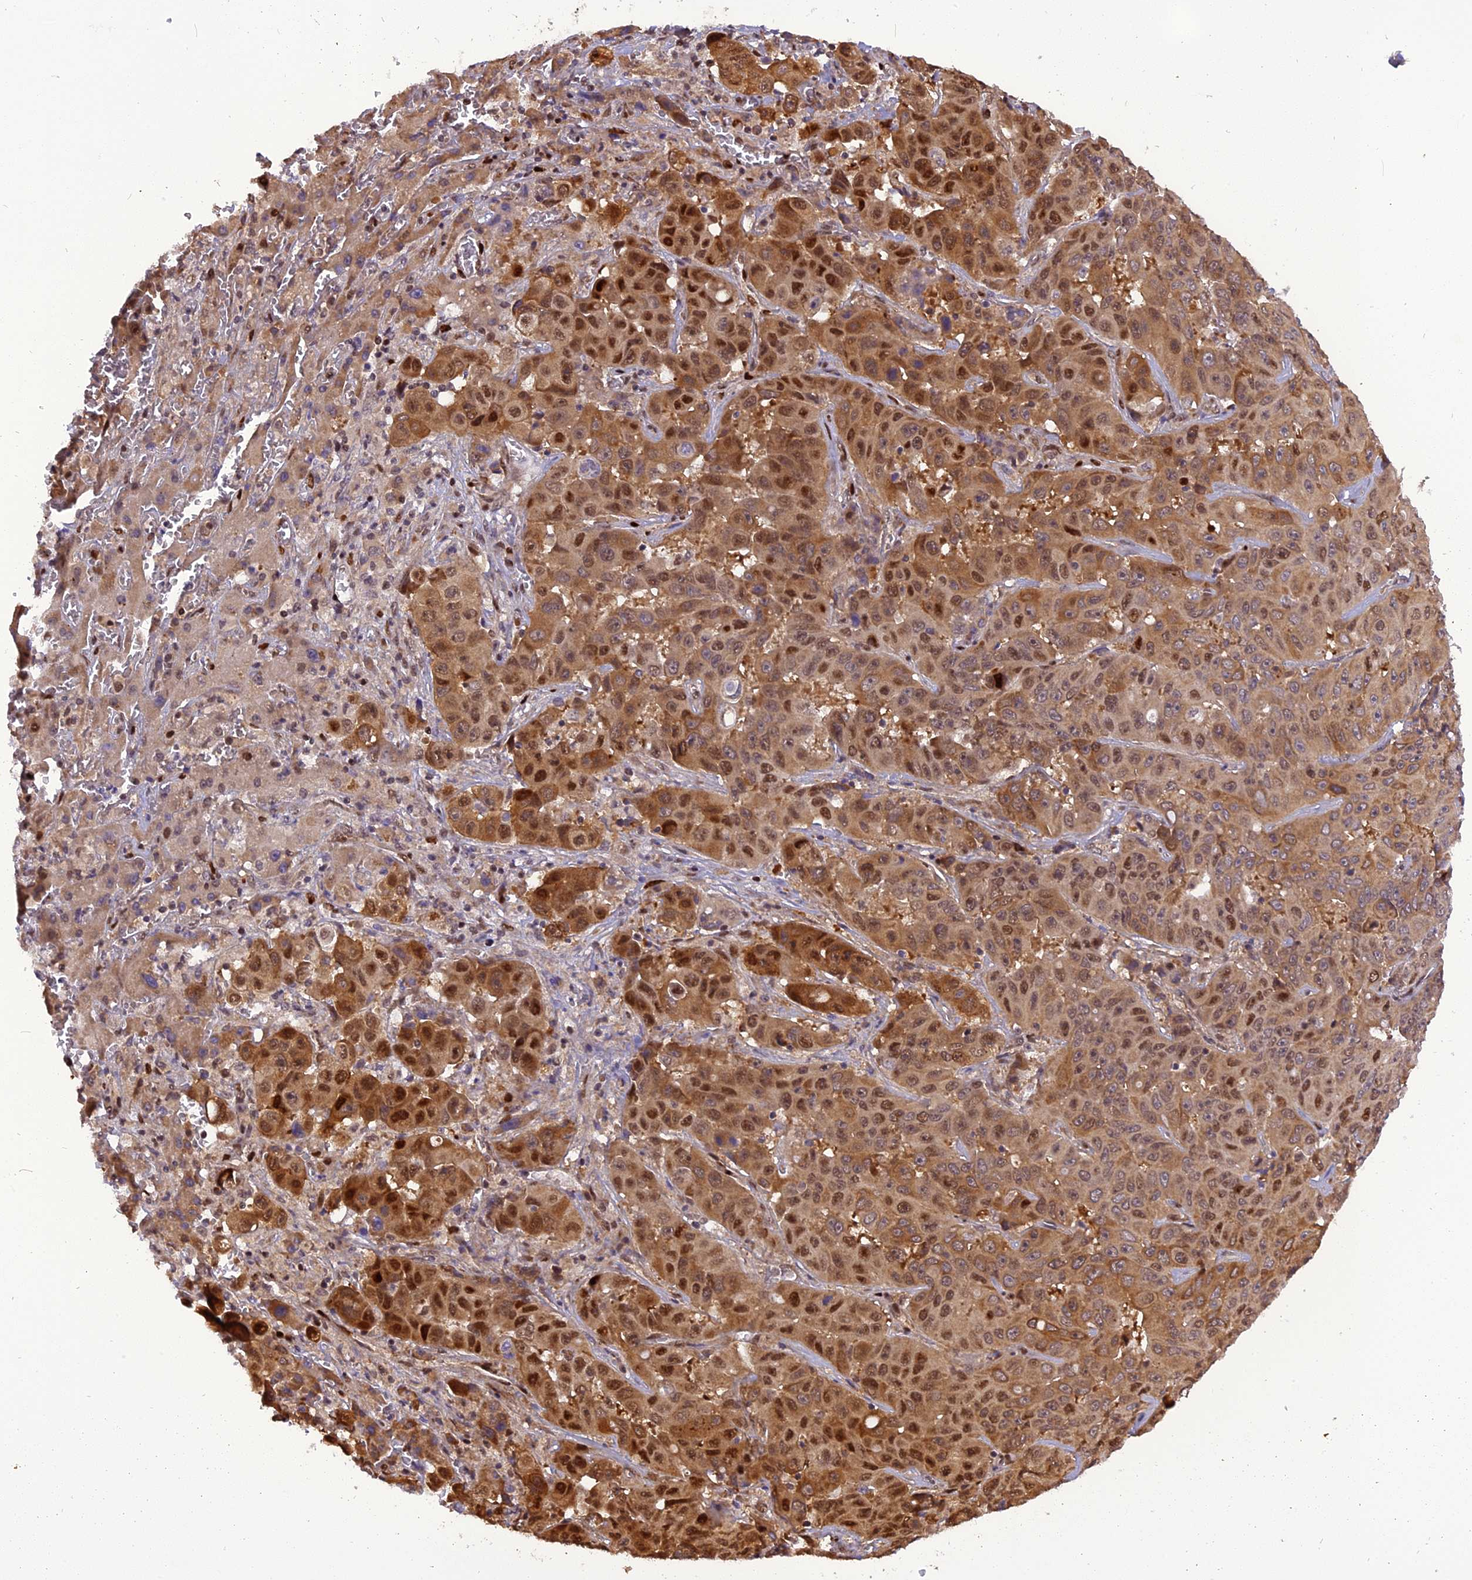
{"staining": {"intensity": "strong", "quantity": "25%-75%", "location": "cytoplasmic/membranous,nuclear"}, "tissue": "liver cancer", "cell_type": "Tumor cells", "image_type": "cancer", "snomed": [{"axis": "morphology", "description": "Cholangiocarcinoma"}, {"axis": "topography", "description": "Liver"}], "caption": "Liver cholangiocarcinoma was stained to show a protein in brown. There is high levels of strong cytoplasmic/membranous and nuclear positivity in approximately 25%-75% of tumor cells.", "gene": "MICALL1", "patient": {"sex": "female", "age": 52}}